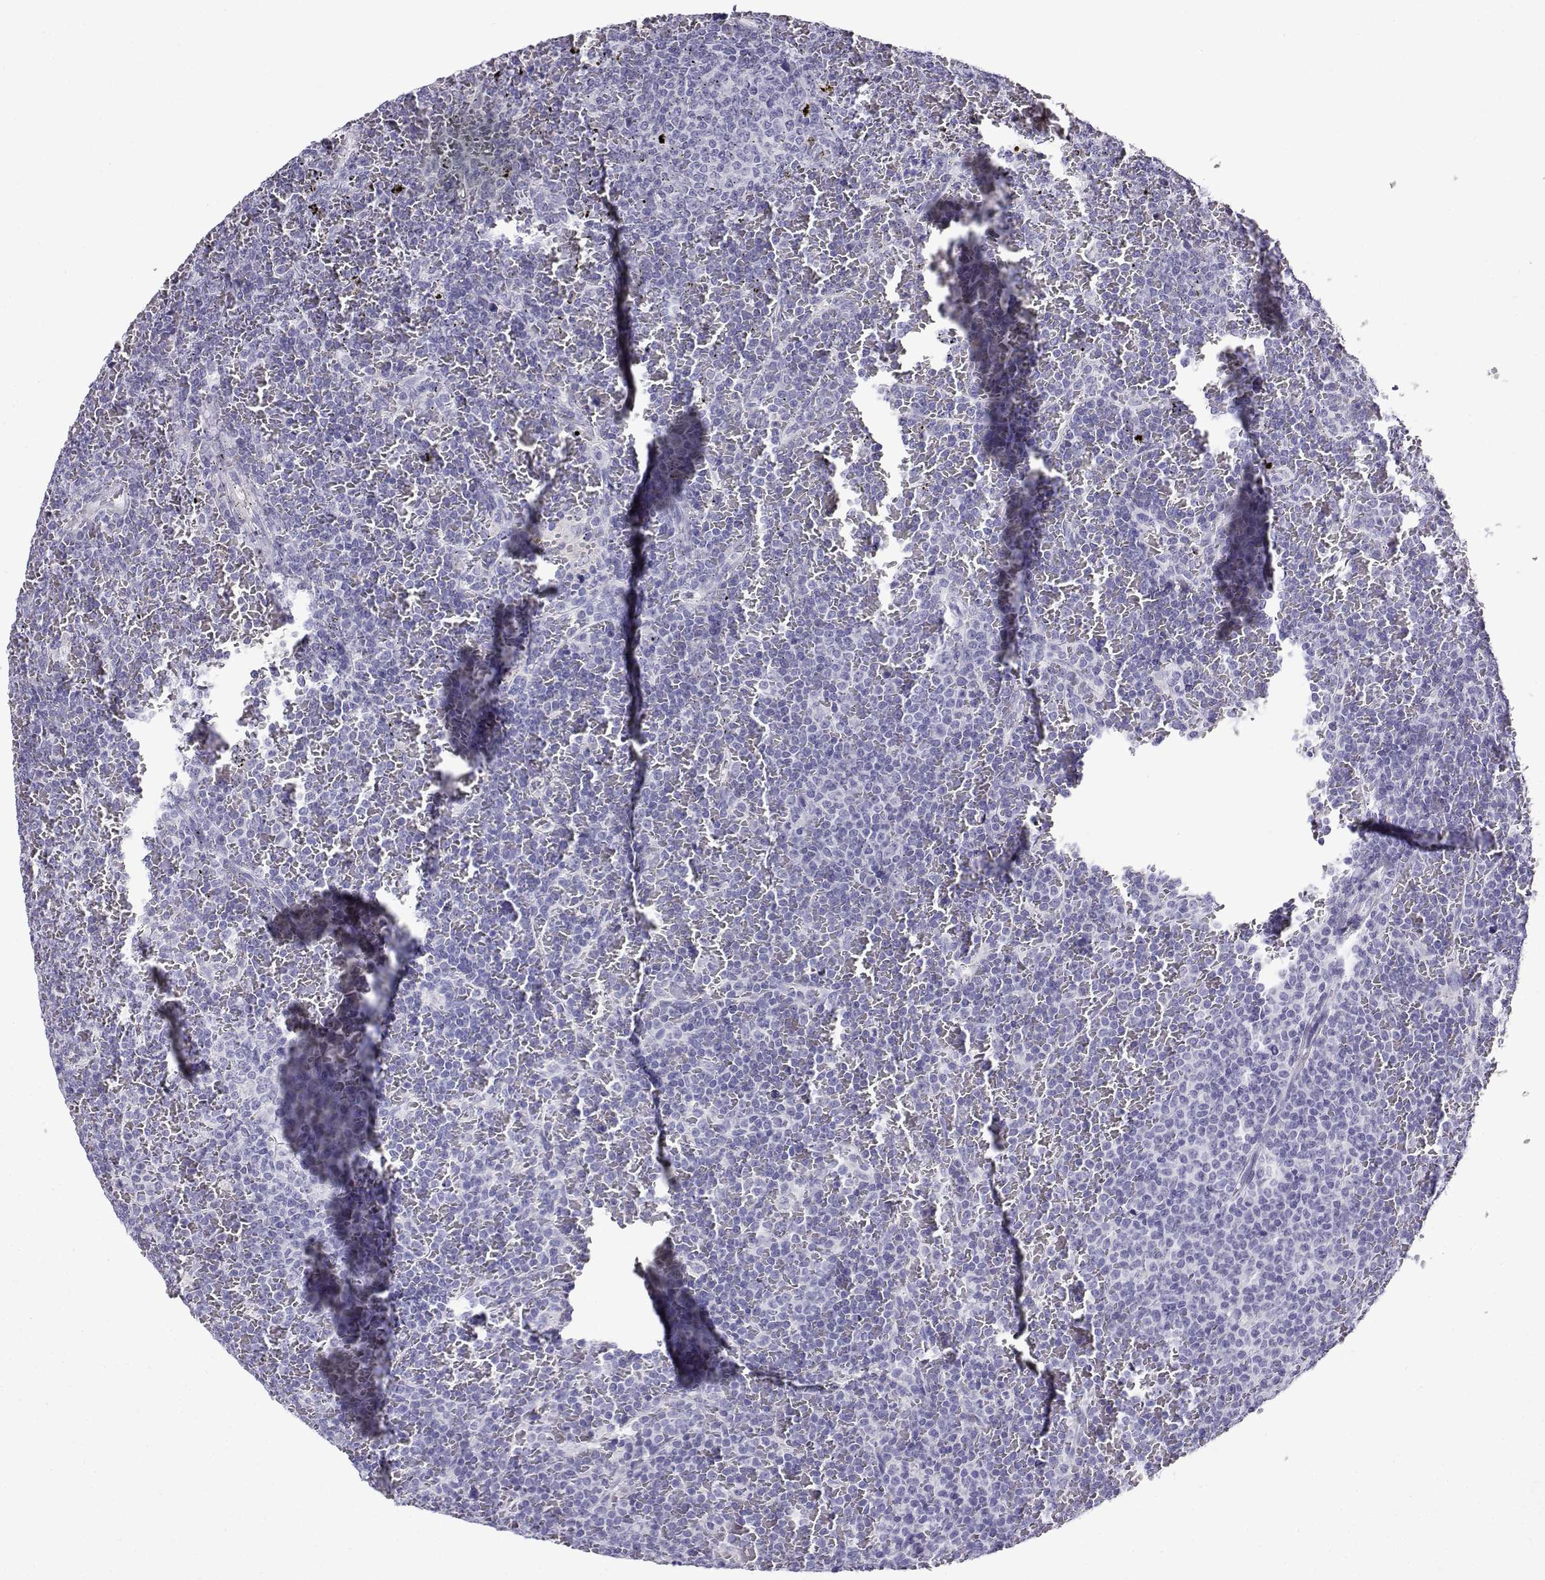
{"staining": {"intensity": "negative", "quantity": "none", "location": "none"}, "tissue": "lymphoma", "cell_type": "Tumor cells", "image_type": "cancer", "snomed": [{"axis": "morphology", "description": "Malignant lymphoma, non-Hodgkin's type, Low grade"}, {"axis": "topography", "description": "Spleen"}], "caption": "Immunohistochemical staining of human lymphoma shows no significant expression in tumor cells.", "gene": "CABS1", "patient": {"sex": "female", "age": 77}}